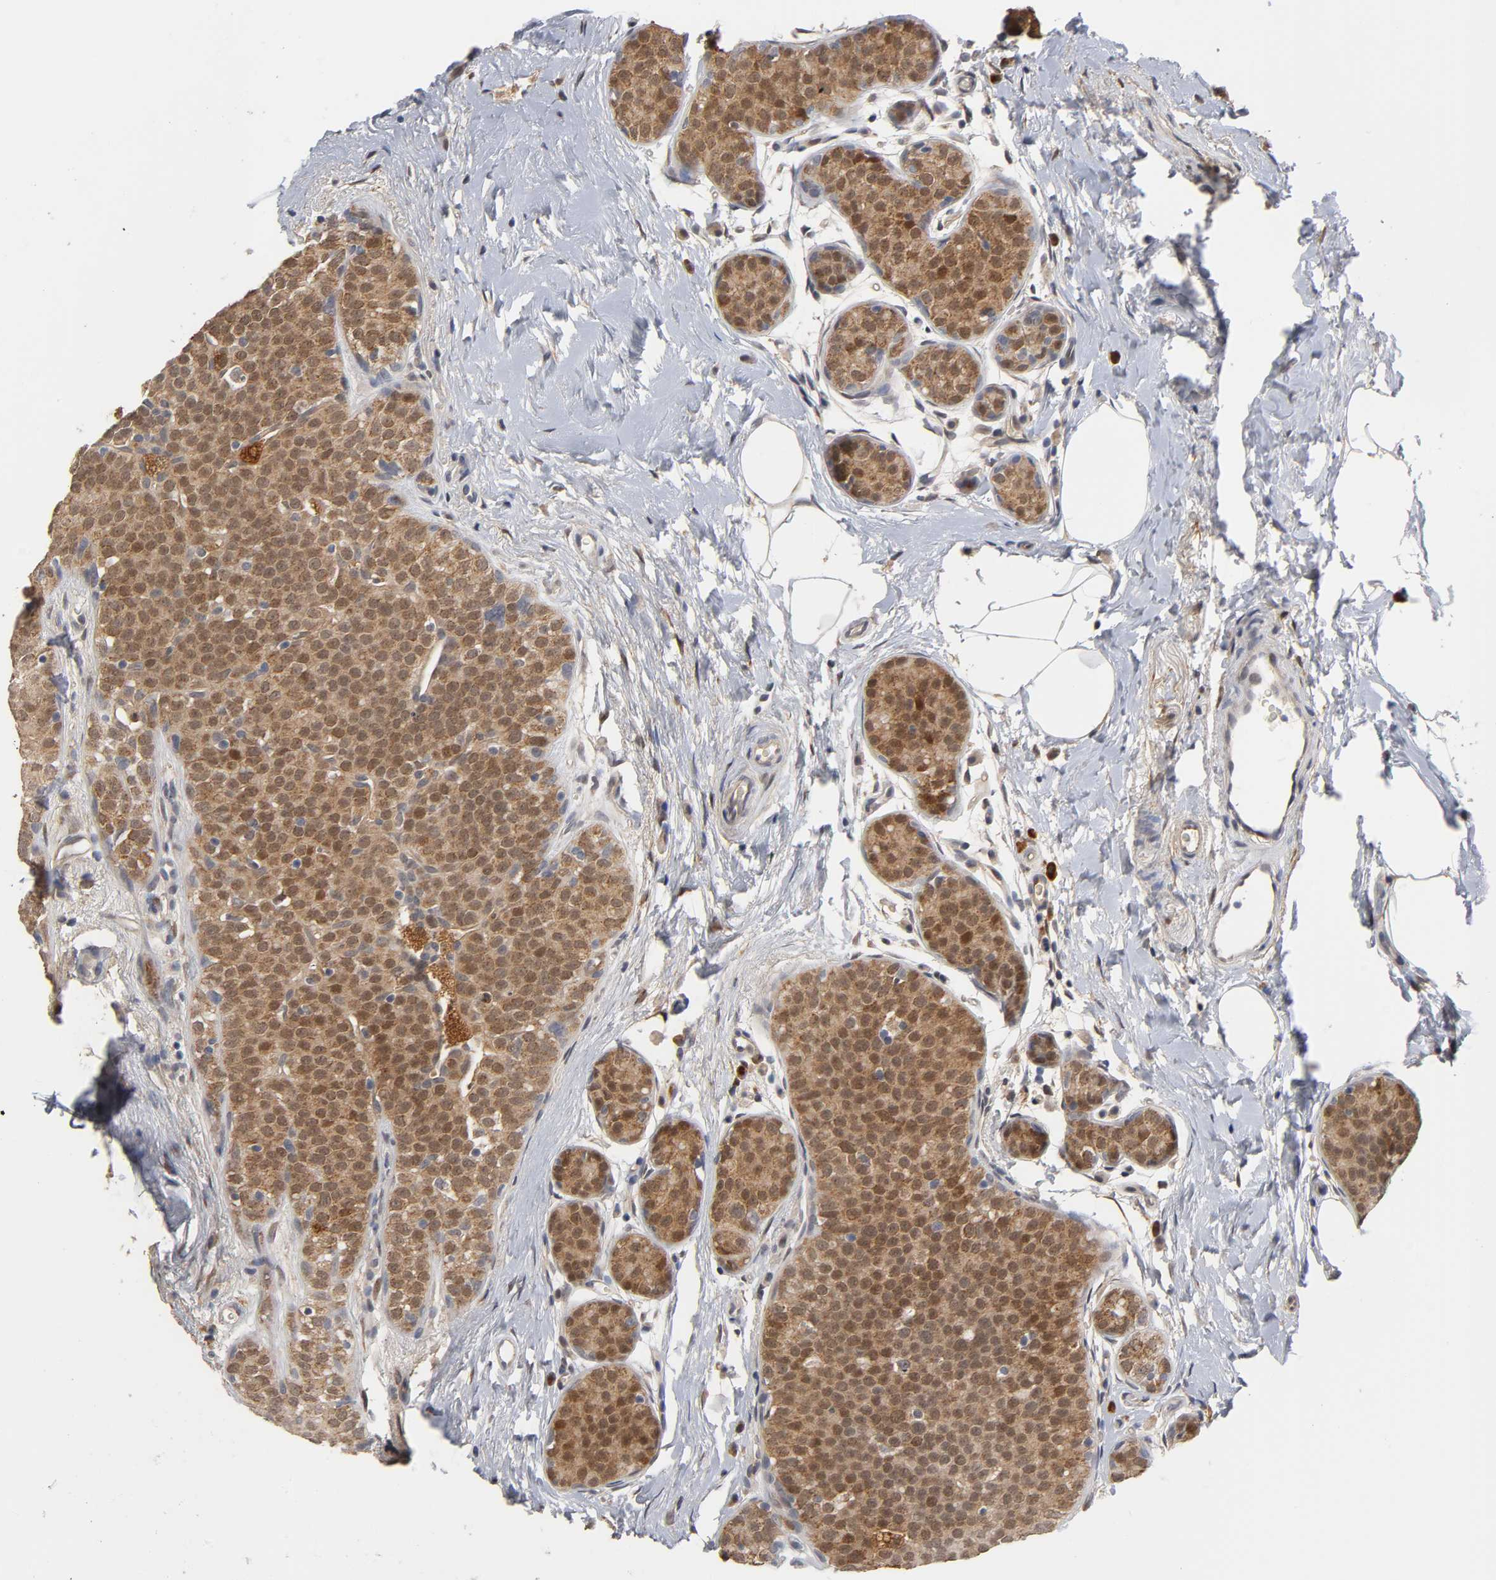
{"staining": {"intensity": "strong", "quantity": ">75%", "location": "cytoplasmic/membranous,nuclear"}, "tissue": "breast cancer", "cell_type": "Tumor cells", "image_type": "cancer", "snomed": [{"axis": "morphology", "description": "Lobular carcinoma, in situ"}, {"axis": "morphology", "description": "Lobular carcinoma"}, {"axis": "topography", "description": "Breast"}], "caption": "Protein staining displays strong cytoplasmic/membranous and nuclear positivity in about >75% of tumor cells in lobular carcinoma (breast). Immunohistochemistry (ihc) stains the protein in brown and the nuclei are stained blue.", "gene": "GSTZ1", "patient": {"sex": "female", "age": 41}}